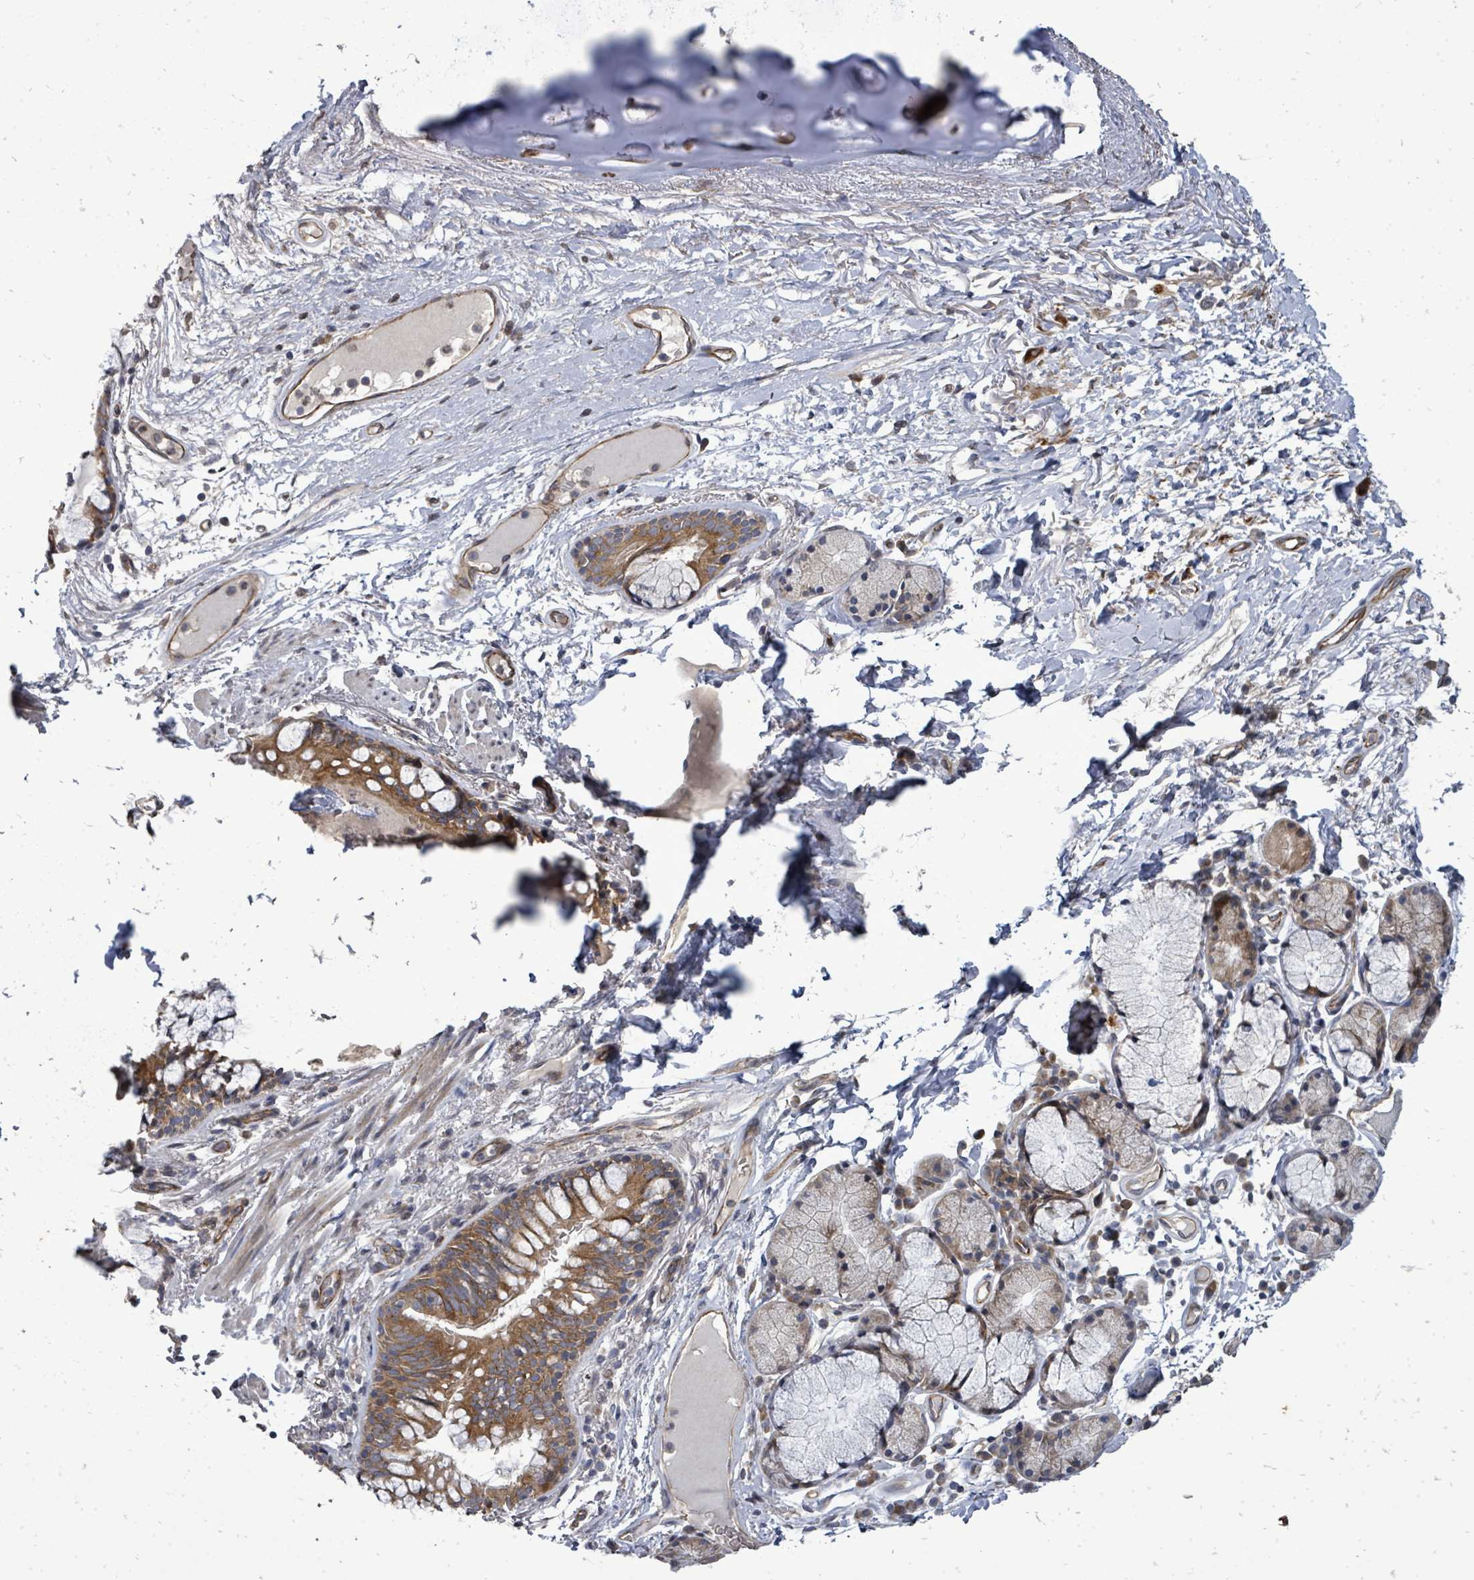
{"staining": {"intensity": "moderate", "quantity": ">75%", "location": "cytoplasmic/membranous"}, "tissue": "bronchus", "cell_type": "Respiratory epithelial cells", "image_type": "normal", "snomed": [{"axis": "morphology", "description": "Normal tissue, NOS"}, {"axis": "topography", "description": "Bronchus"}], "caption": "A histopathology image showing moderate cytoplasmic/membranous expression in approximately >75% of respiratory epithelial cells in benign bronchus, as visualized by brown immunohistochemical staining.", "gene": "RALGAPB", "patient": {"sex": "male", "age": 70}}